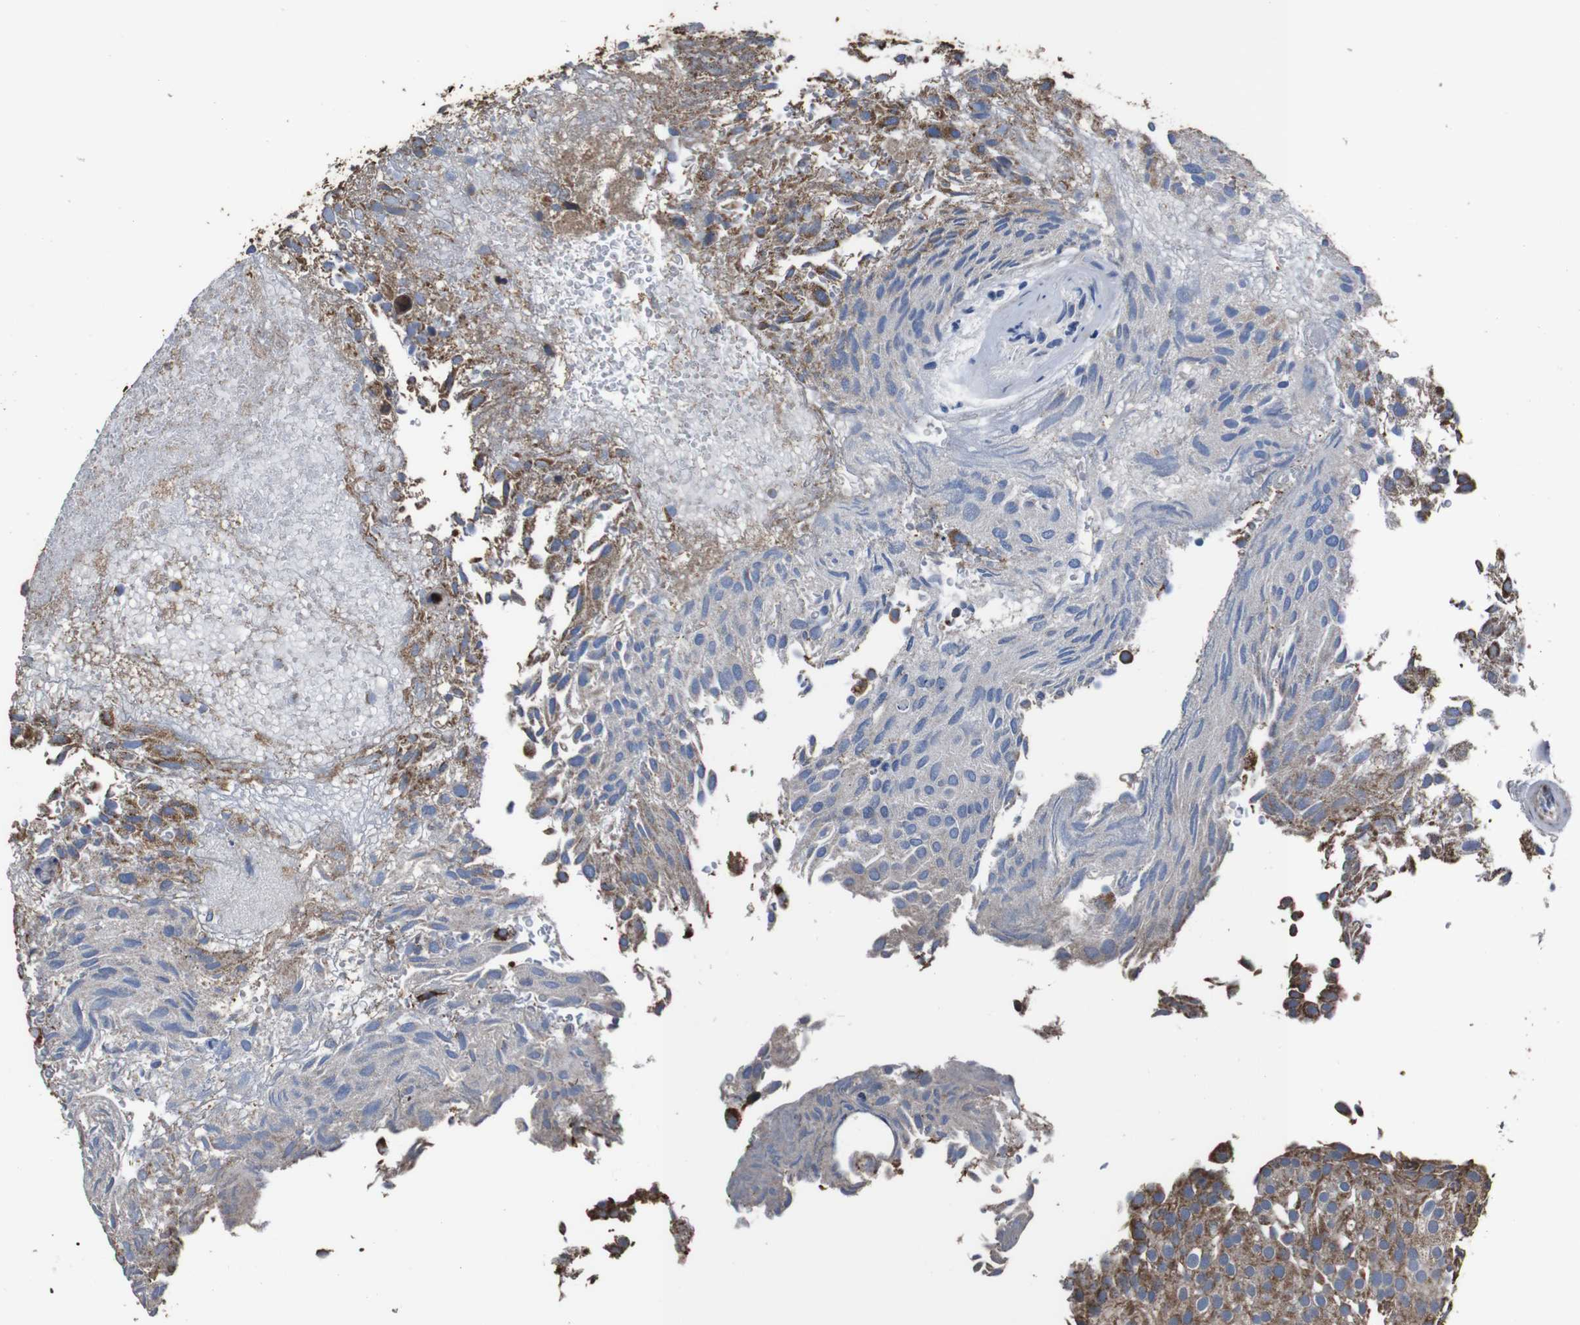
{"staining": {"intensity": "moderate", "quantity": ">75%", "location": "cytoplasmic/membranous"}, "tissue": "urothelial cancer", "cell_type": "Tumor cells", "image_type": "cancer", "snomed": [{"axis": "morphology", "description": "Urothelial carcinoma, Low grade"}, {"axis": "topography", "description": "Urinary bladder"}], "caption": "The histopathology image exhibits staining of urothelial cancer, revealing moderate cytoplasmic/membranous protein expression (brown color) within tumor cells.", "gene": "SNN", "patient": {"sex": "male", "age": 78}}